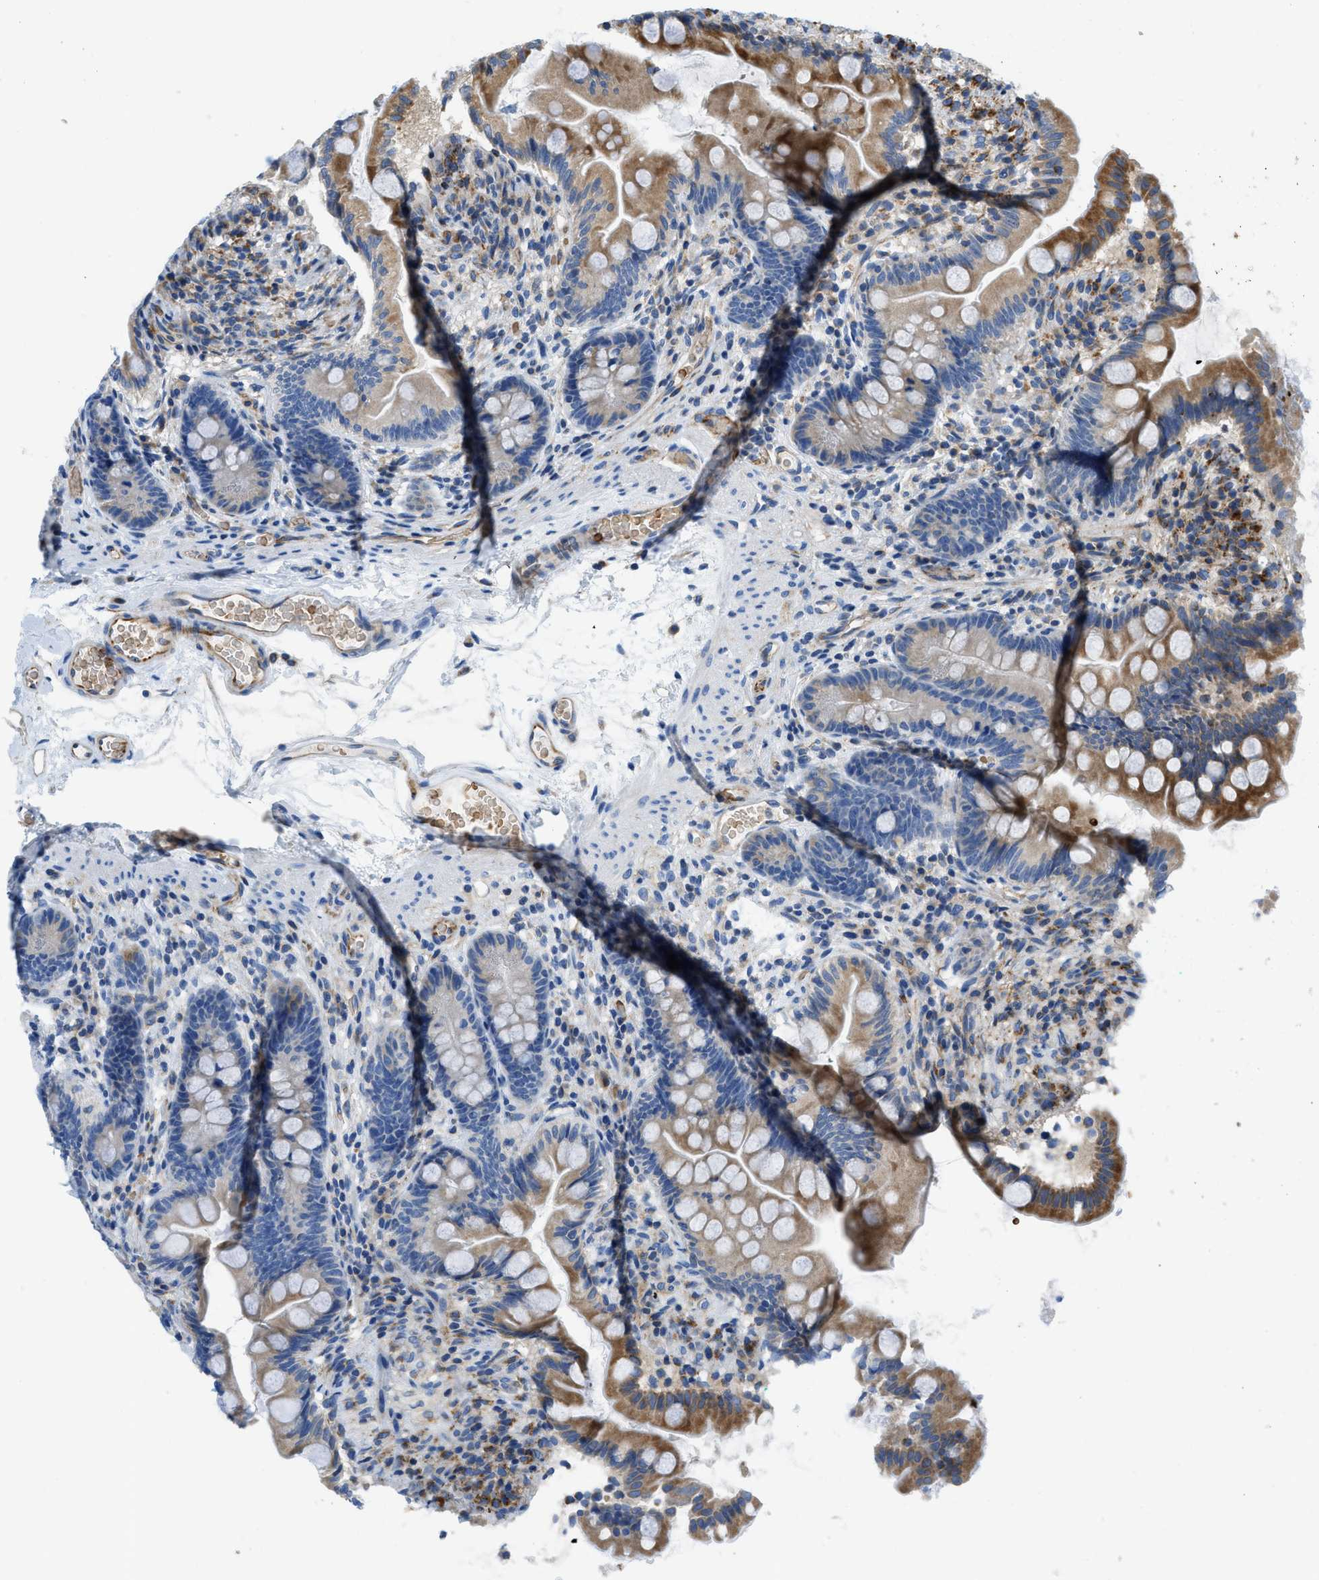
{"staining": {"intensity": "strong", "quantity": ">75%", "location": "cytoplasmic/membranous"}, "tissue": "small intestine", "cell_type": "Glandular cells", "image_type": "normal", "snomed": [{"axis": "morphology", "description": "Normal tissue, NOS"}, {"axis": "topography", "description": "Small intestine"}], "caption": "Unremarkable small intestine reveals strong cytoplasmic/membranous expression in approximately >75% of glandular cells.", "gene": "ZNF831", "patient": {"sex": "female", "age": 56}}